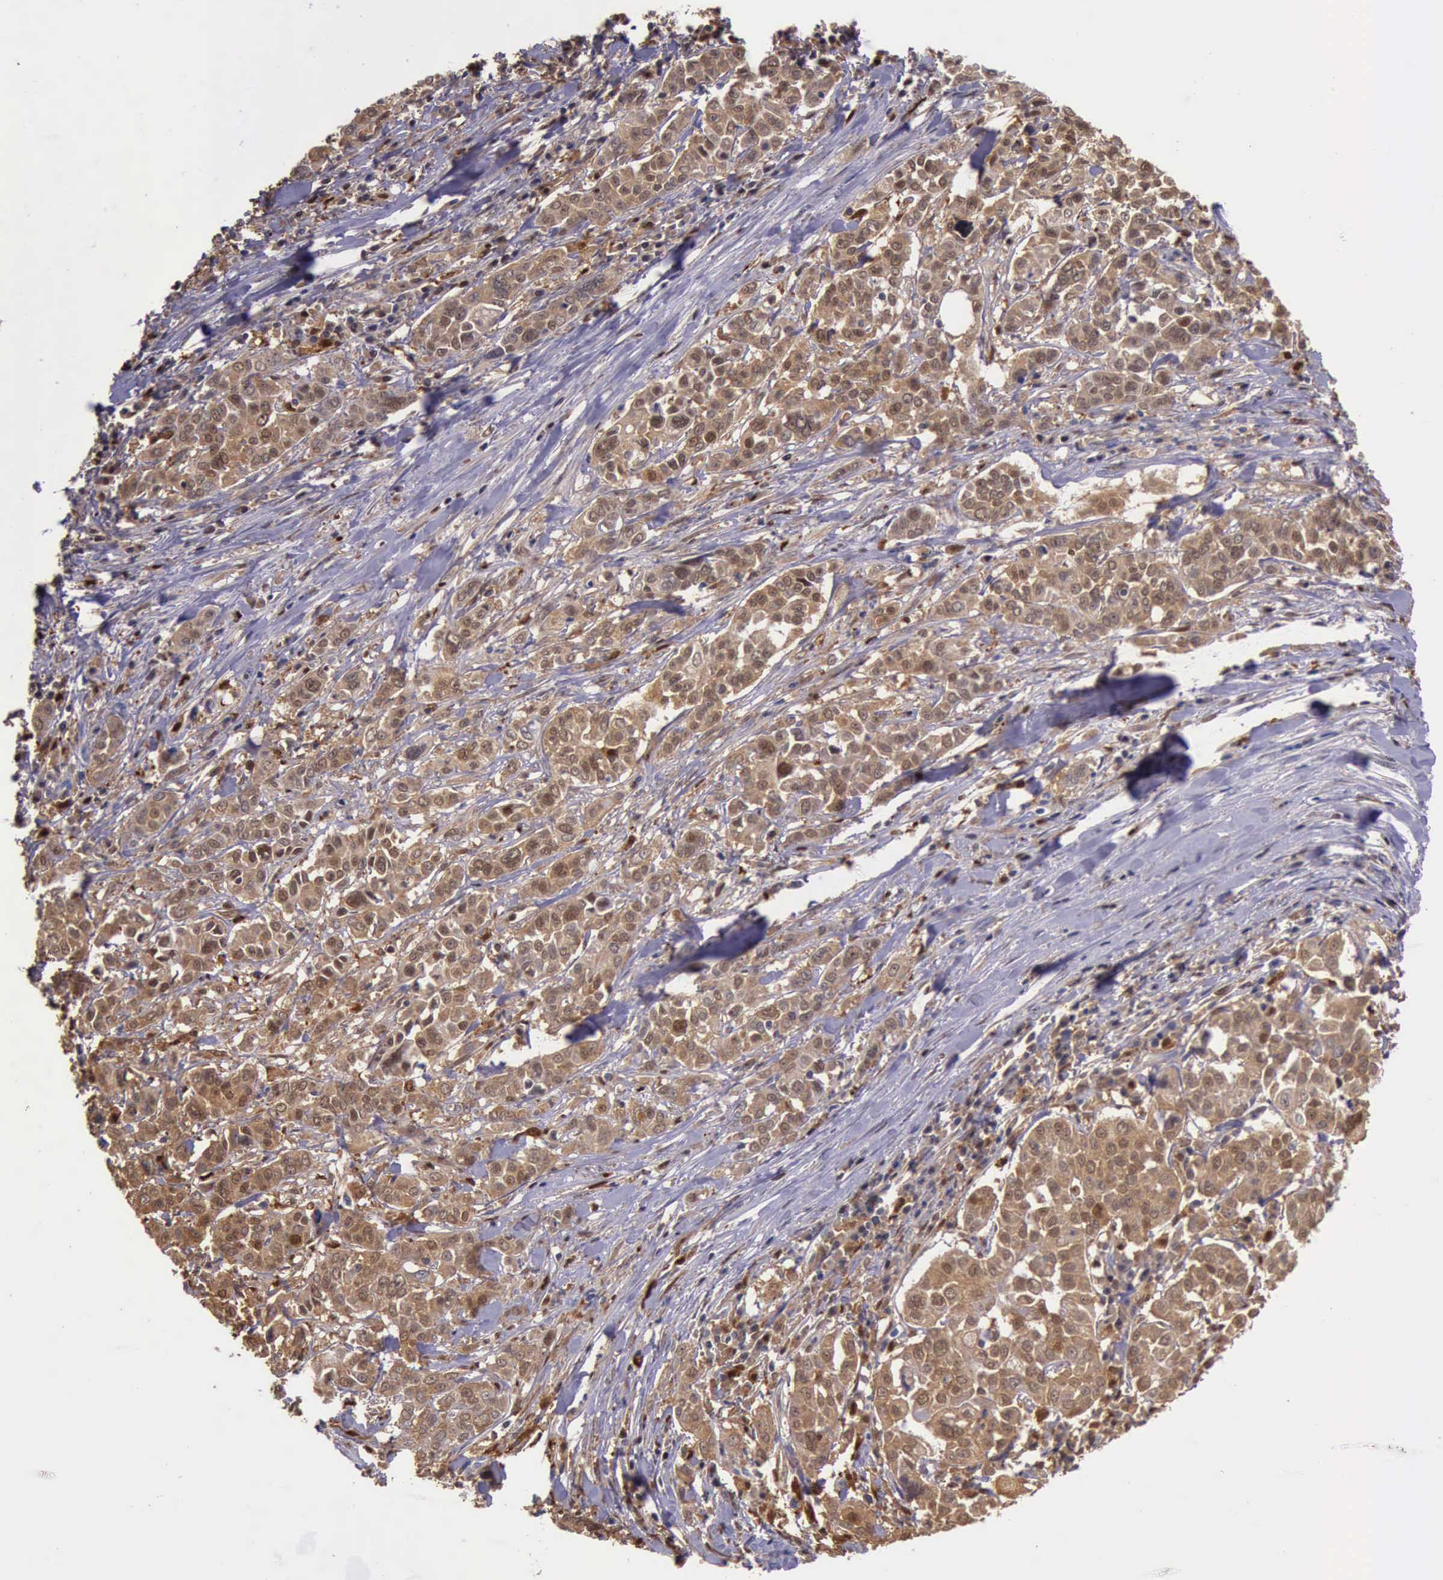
{"staining": {"intensity": "moderate", "quantity": ">75%", "location": "cytoplasmic/membranous,nuclear"}, "tissue": "pancreatic cancer", "cell_type": "Tumor cells", "image_type": "cancer", "snomed": [{"axis": "morphology", "description": "Adenocarcinoma, NOS"}, {"axis": "topography", "description": "Pancreas"}], "caption": "The immunohistochemical stain highlights moderate cytoplasmic/membranous and nuclear staining in tumor cells of pancreatic adenocarcinoma tissue.", "gene": "TYMP", "patient": {"sex": "female", "age": 52}}